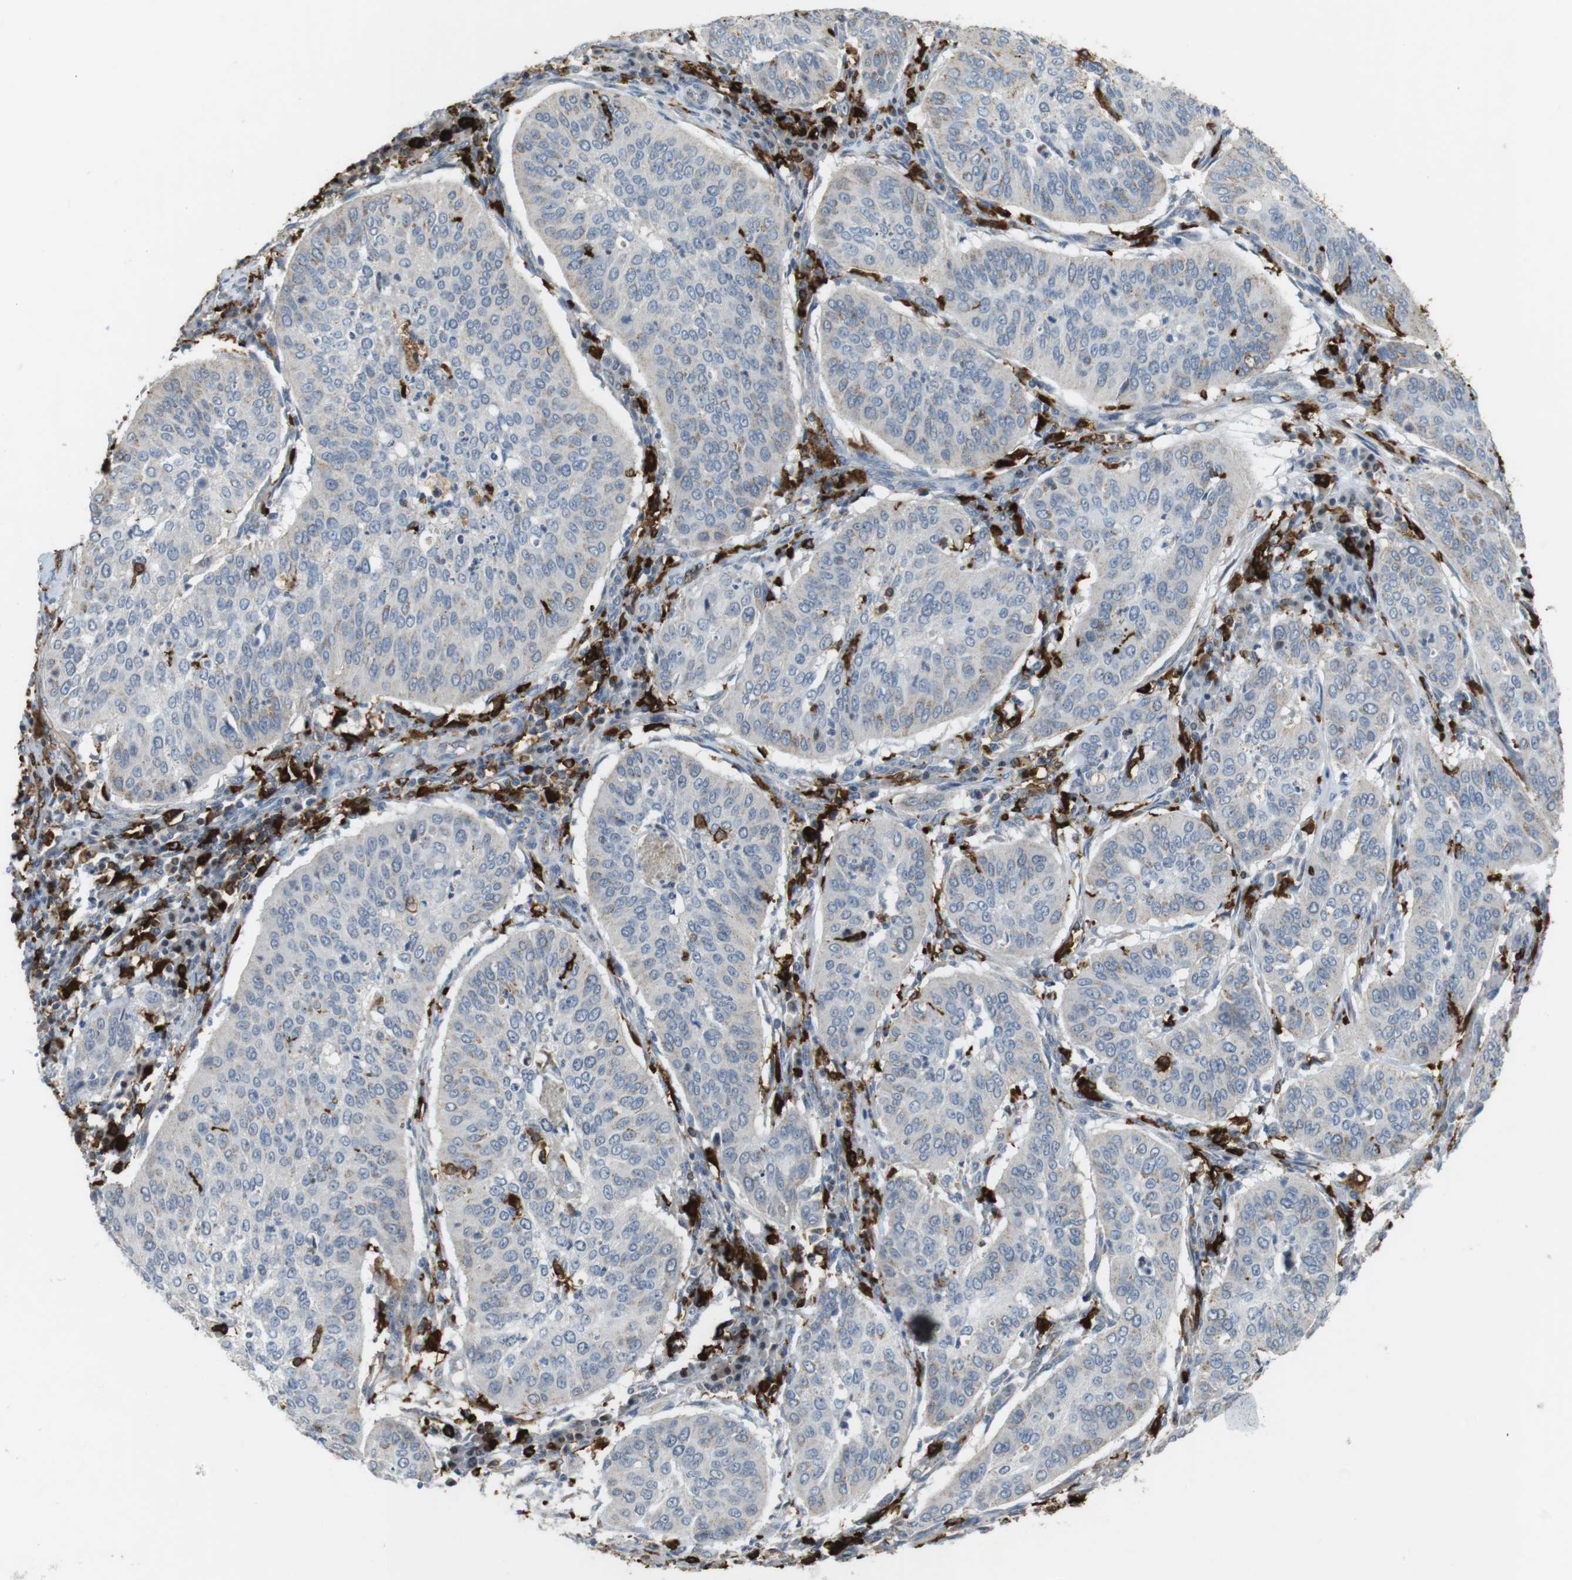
{"staining": {"intensity": "negative", "quantity": "none", "location": "none"}, "tissue": "cervical cancer", "cell_type": "Tumor cells", "image_type": "cancer", "snomed": [{"axis": "morphology", "description": "Normal tissue, NOS"}, {"axis": "morphology", "description": "Squamous cell carcinoma, NOS"}, {"axis": "topography", "description": "Cervix"}], "caption": "Tumor cells are negative for brown protein staining in cervical cancer (squamous cell carcinoma).", "gene": "HLA-DRA", "patient": {"sex": "female", "age": 39}}